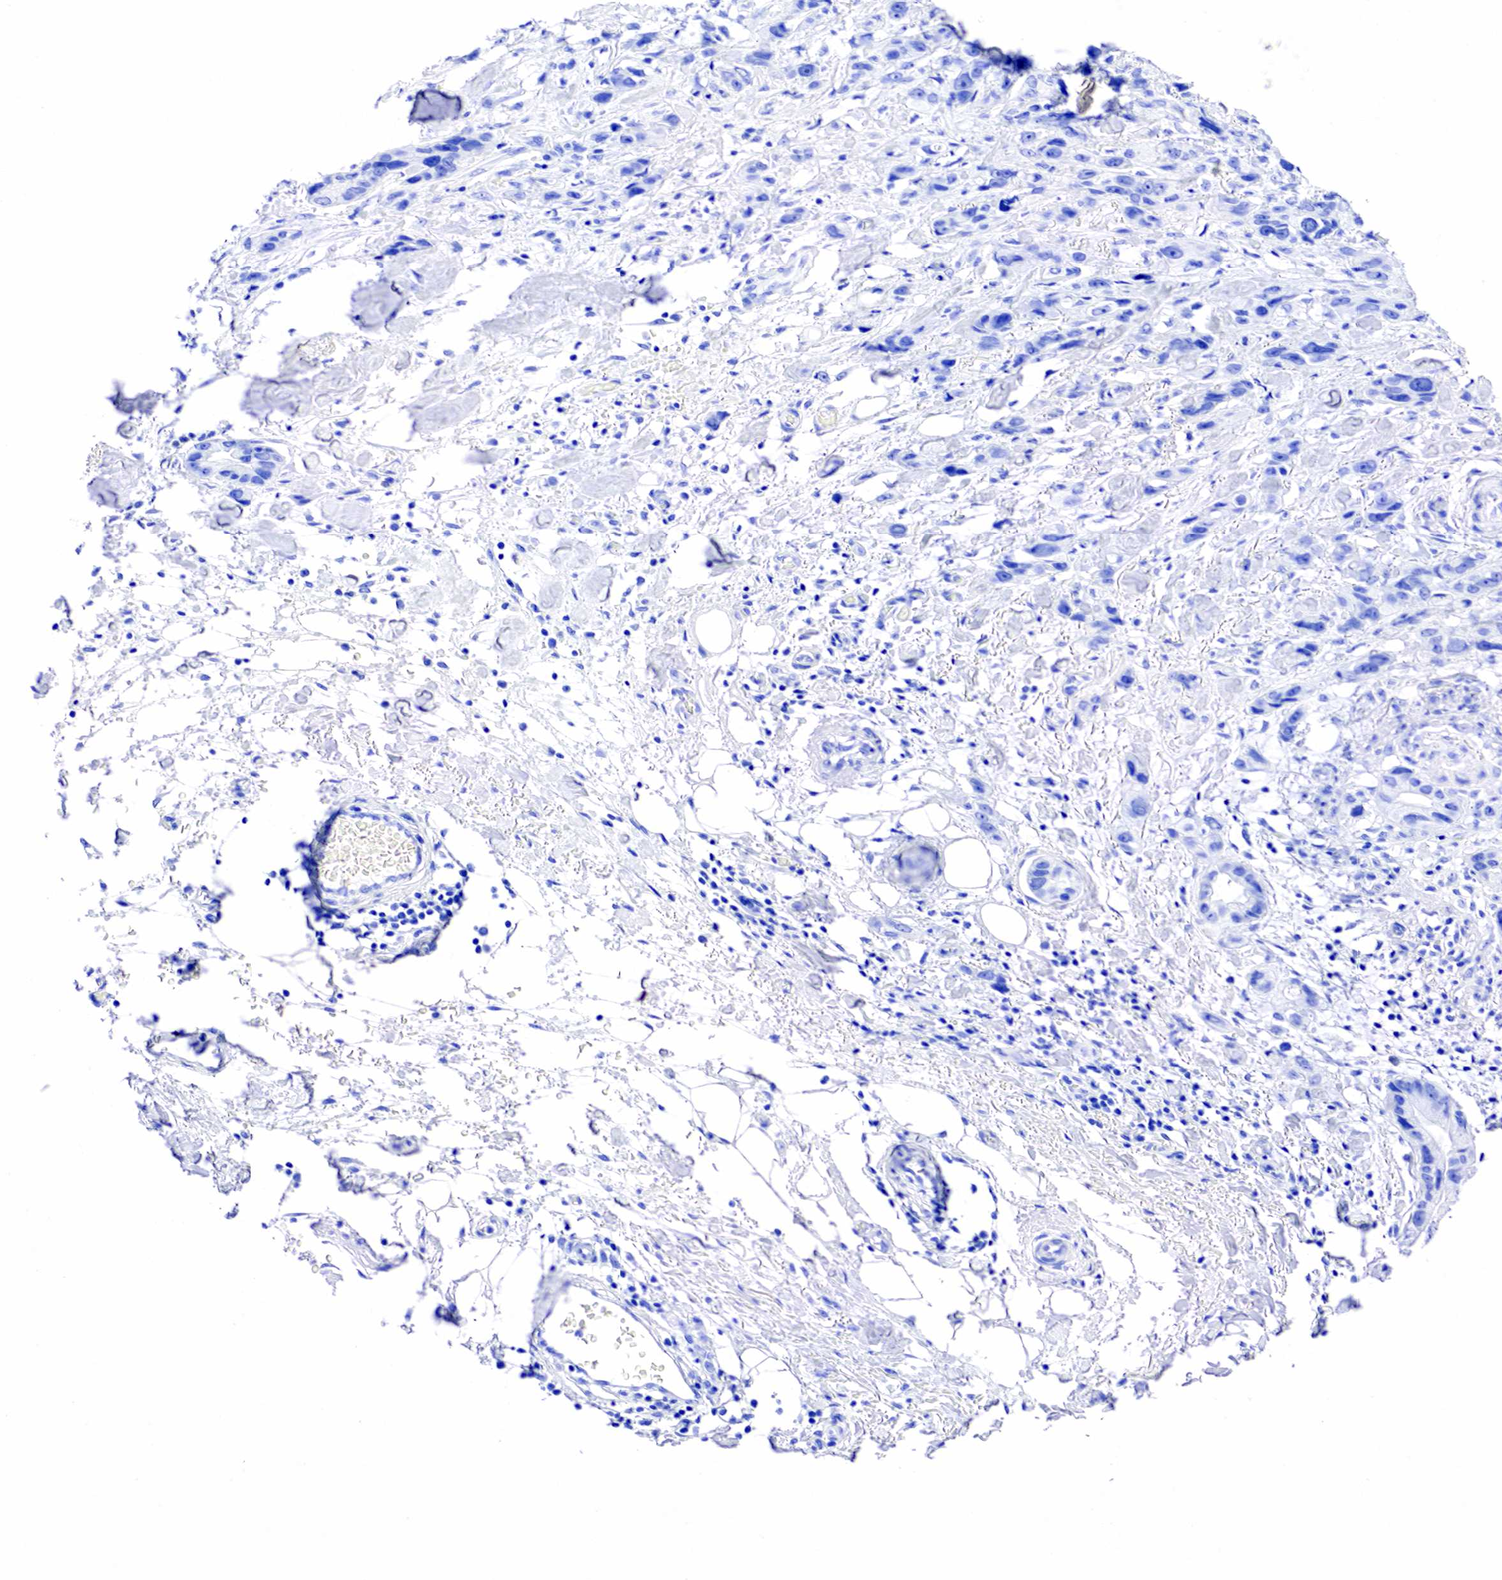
{"staining": {"intensity": "negative", "quantity": "none", "location": "none"}, "tissue": "stomach cancer", "cell_type": "Tumor cells", "image_type": "cancer", "snomed": [{"axis": "morphology", "description": "Adenocarcinoma, NOS"}, {"axis": "topography", "description": "Stomach, upper"}], "caption": "High power microscopy photomicrograph of an immunohistochemistry micrograph of stomach cancer (adenocarcinoma), revealing no significant positivity in tumor cells.", "gene": "KLK3", "patient": {"sex": "male", "age": 47}}